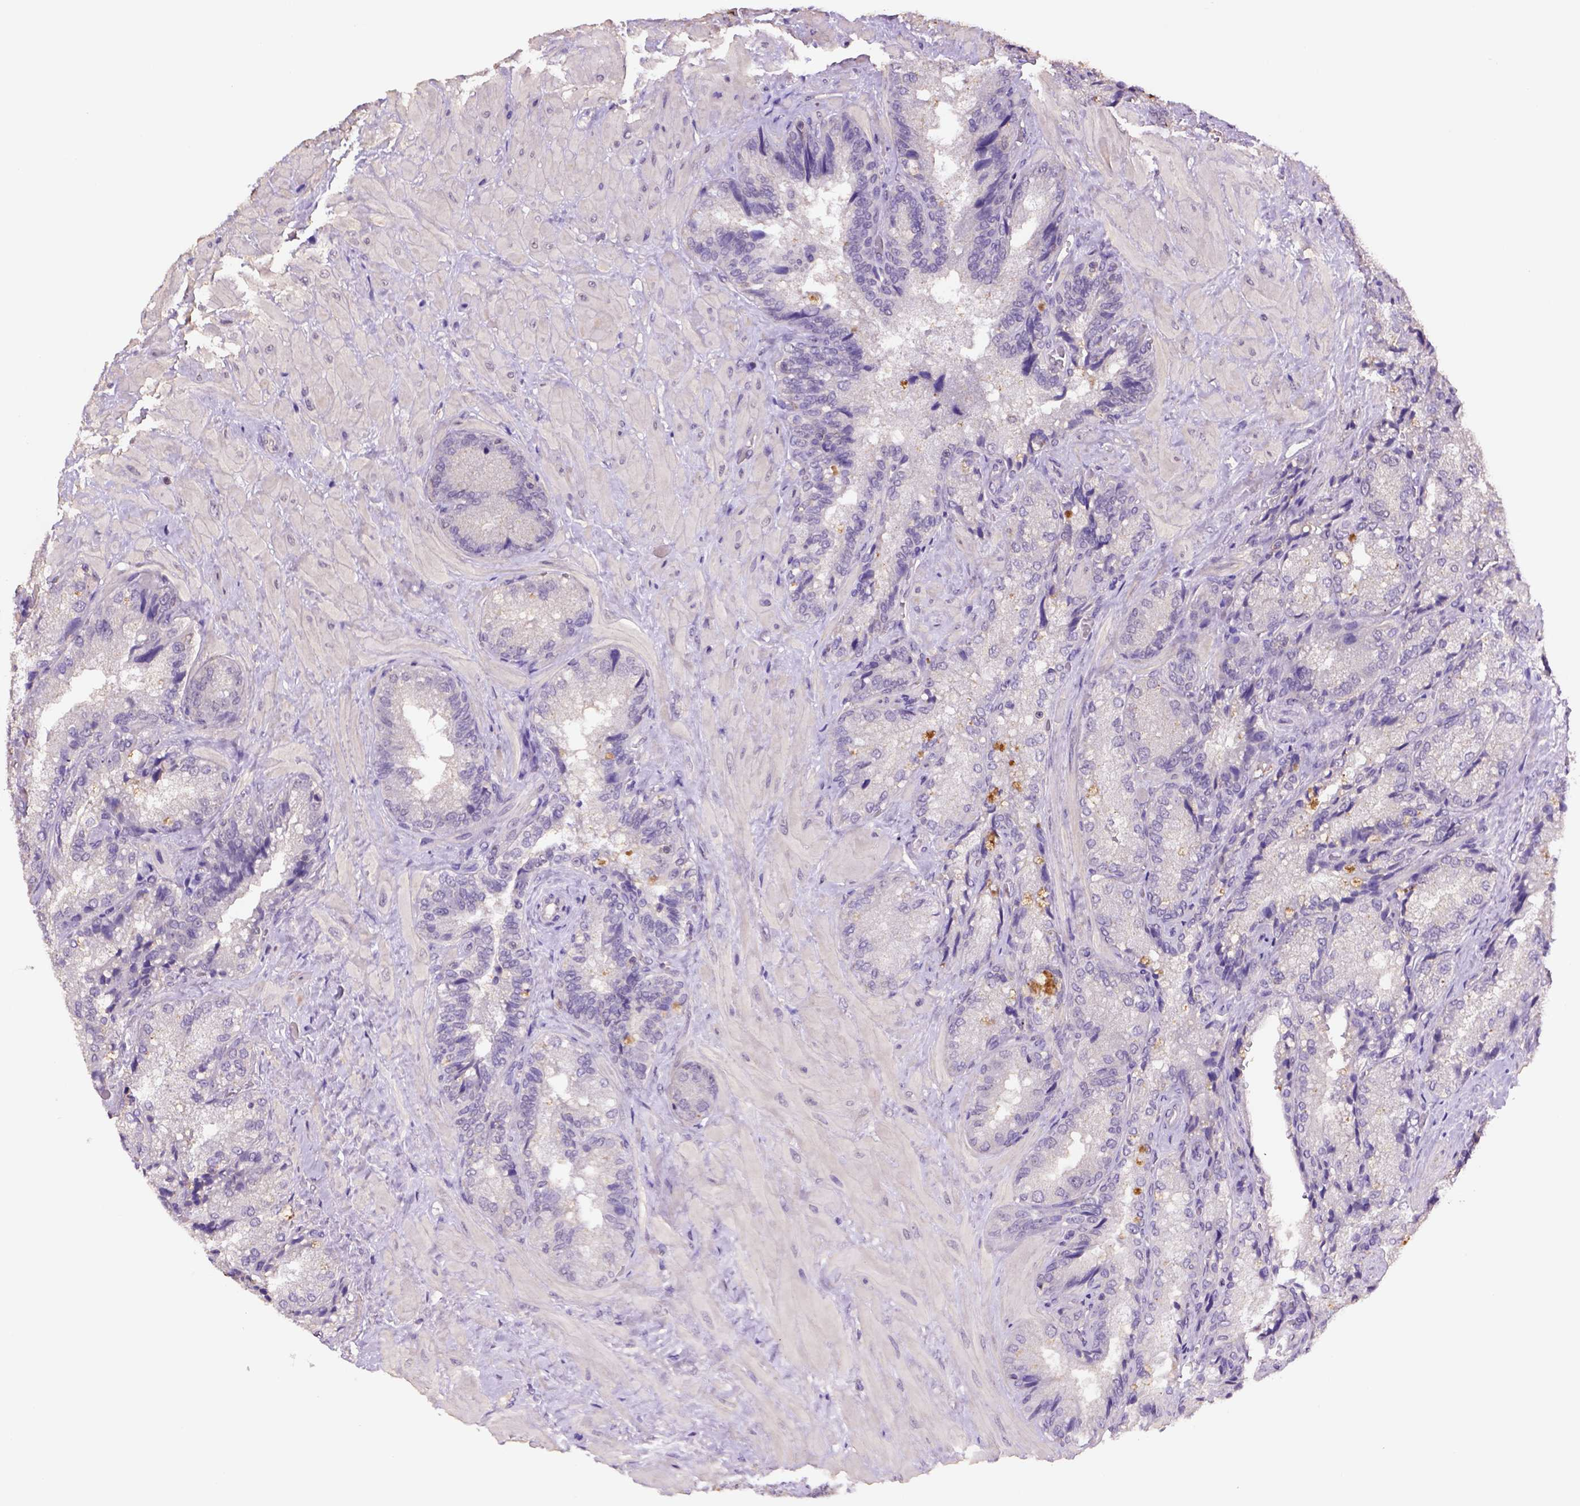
{"staining": {"intensity": "weak", "quantity": "<25%", "location": "cytoplasmic/membranous,nuclear"}, "tissue": "seminal vesicle", "cell_type": "Glandular cells", "image_type": "normal", "snomed": [{"axis": "morphology", "description": "Normal tissue, NOS"}, {"axis": "topography", "description": "Seminal veicle"}], "caption": "Human seminal vesicle stained for a protein using IHC shows no staining in glandular cells.", "gene": "SCML4", "patient": {"sex": "male", "age": 57}}